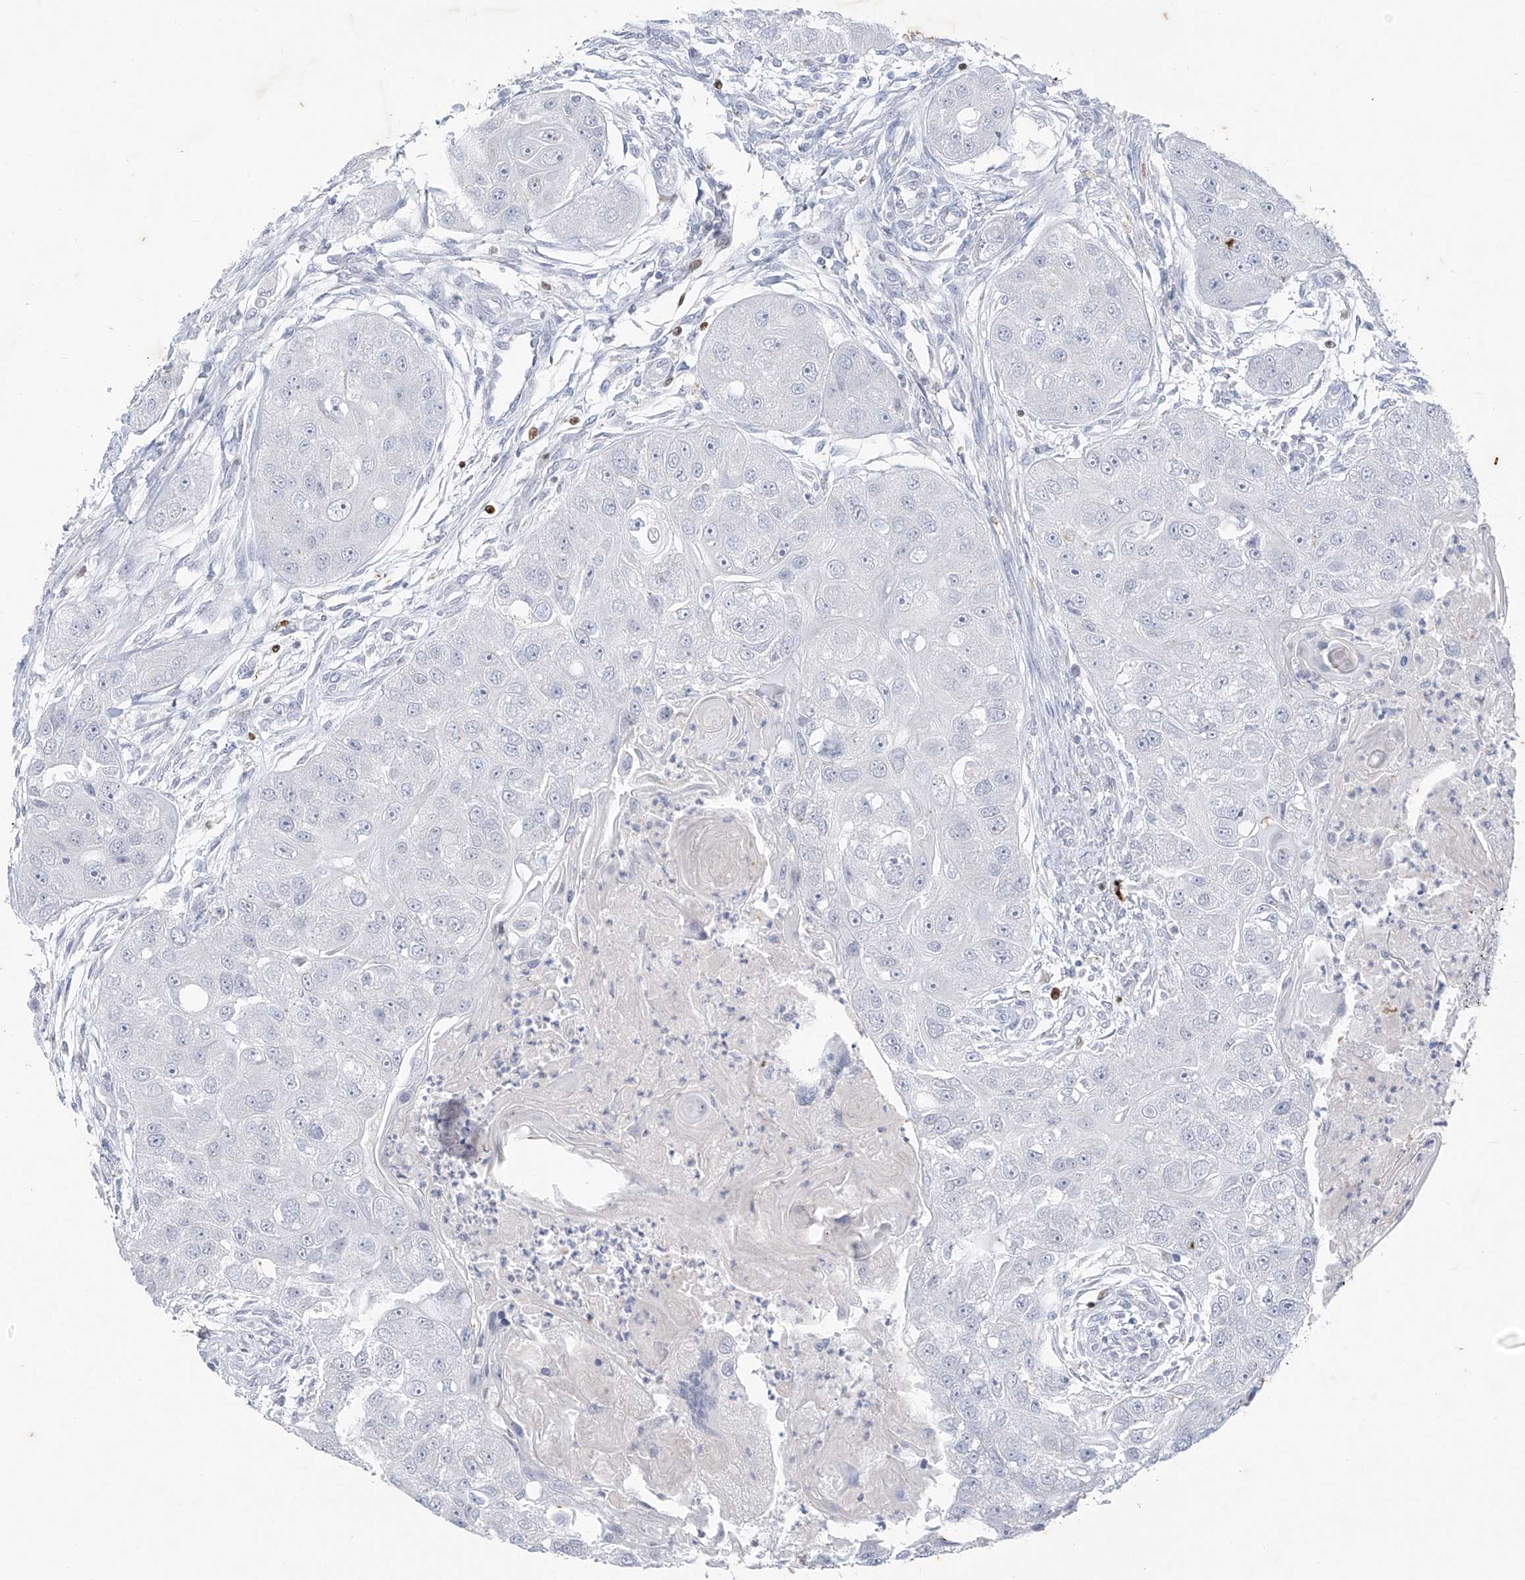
{"staining": {"intensity": "negative", "quantity": "none", "location": "none"}, "tissue": "head and neck cancer", "cell_type": "Tumor cells", "image_type": "cancer", "snomed": [{"axis": "morphology", "description": "Normal tissue, NOS"}, {"axis": "morphology", "description": "Squamous cell carcinoma, NOS"}, {"axis": "topography", "description": "Skeletal muscle"}, {"axis": "topography", "description": "Head-Neck"}], "caption": "Protein analysis of head and neck cancer demonstrates no significant staining in tumor cells.", "gene": "CX3CR1", "patient": {"sex": "male", "age": 51}}